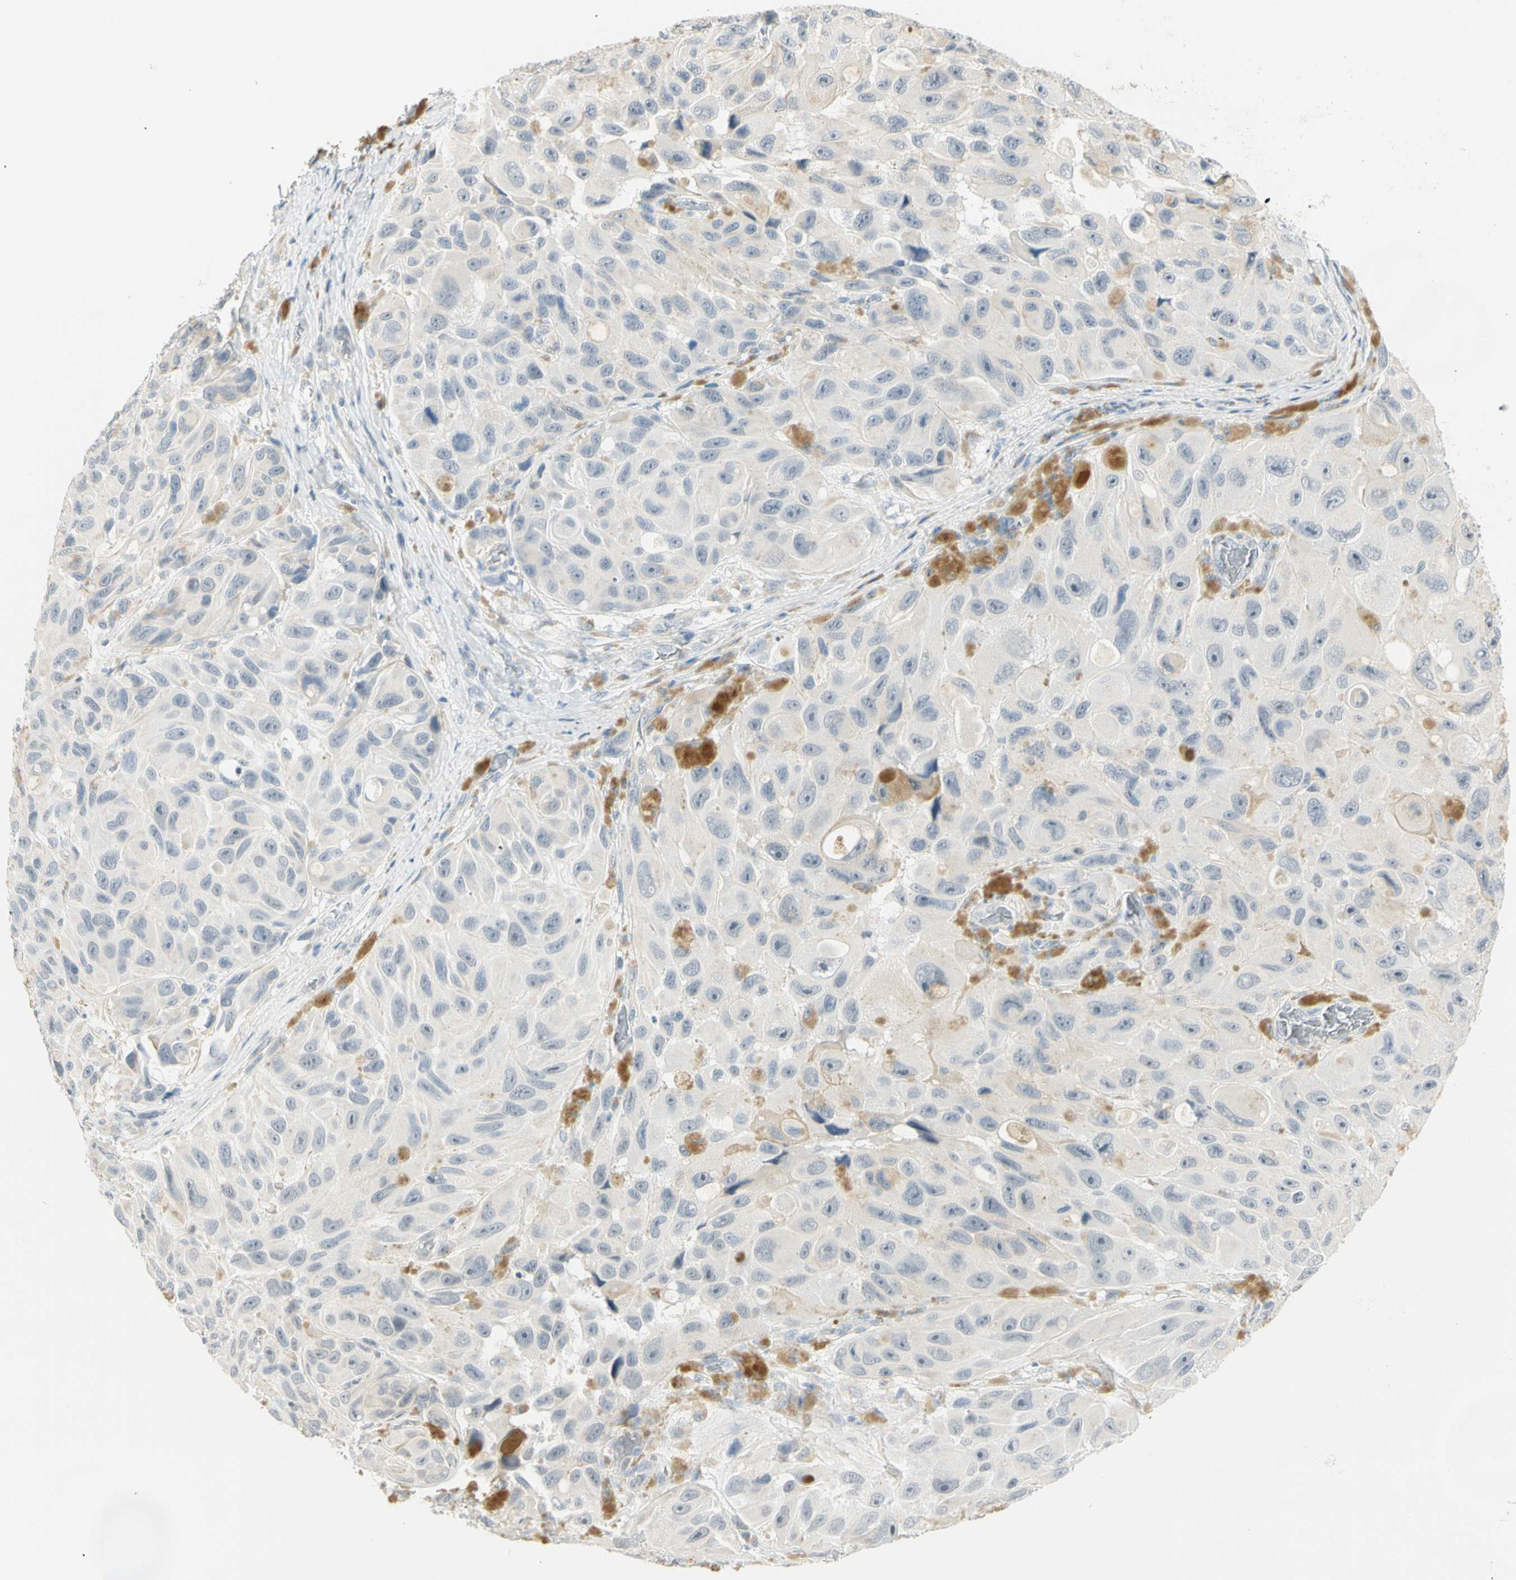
{"staining": {"intensity": "negative", "quantity": "none", "location": "none"}, "tissue": "melanoma", "cell_type": "Tumor cells", "image_type": "cancer", "snomed": [{"axis": "morphology", "description": "Malignant melanoma, NOS"}, {"axis": "topography", "description": "Skin"}], "caption": "The image reveals no staining of tumor cells in melanoma. (Stains: DAB IHC with hematoxylin counter stain, Microscopy: brightfield microscopy at high magnification).", "gene": "MLLT10", "patient": {"sex": "female", "age": 73}}